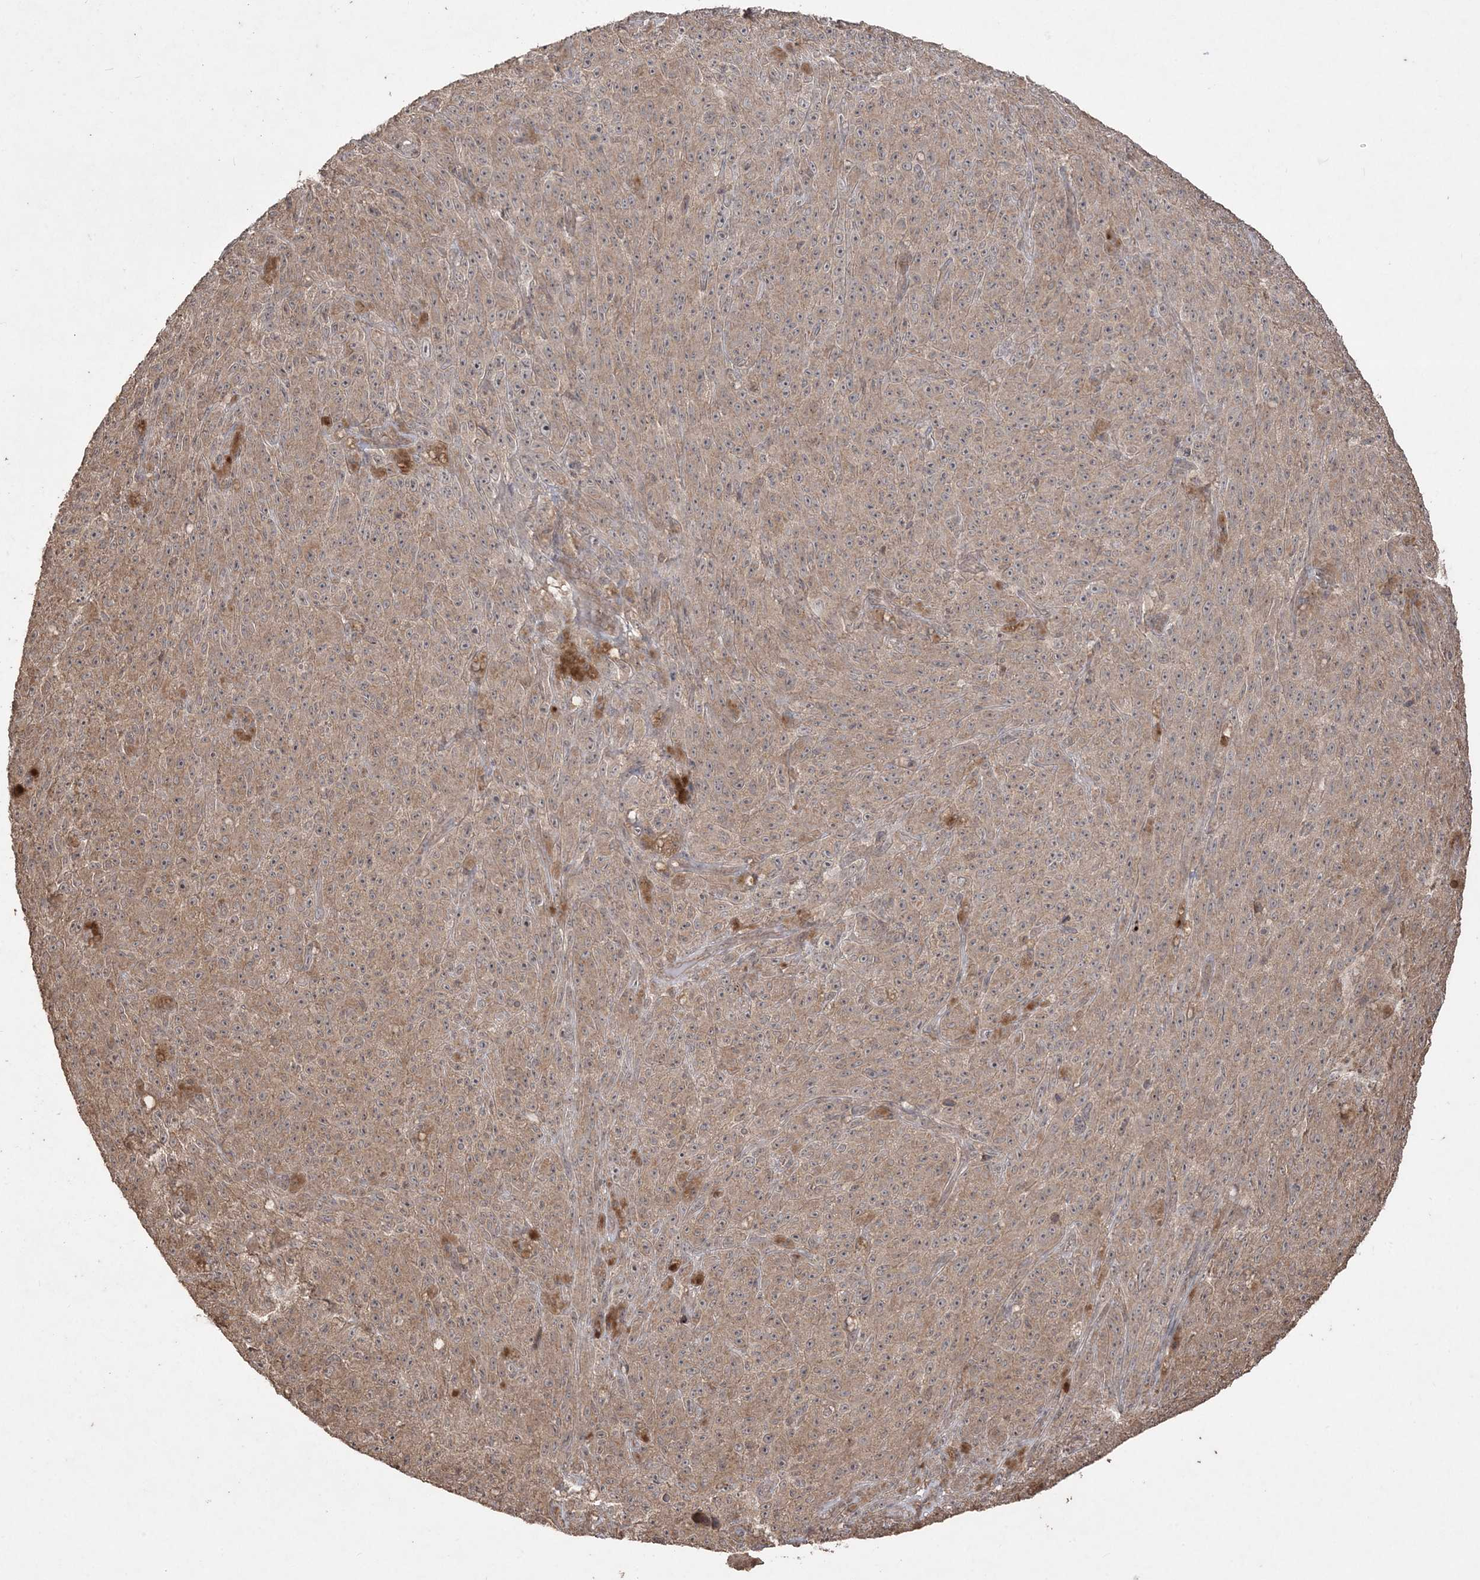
{"staining": {"intensity": "moderate", "quantity": ">75%", "location": "cytoplasmic/membranous"}, "tissue": "melanoma", "cell_type": "Tumor cells", "image_type": "cancer", "snomed": [{"axis": "morphology", "description": "Malignant melanoma, NOS"}, {"axis": "topography", "description": "Skin"}], "caption": "Immunohistochemistry (IHC) photomicrograph of human melanoma stained for a protein (brown), which displays medium levels of moderate cytoplasmic/membranous staining in approximately >75% of tumor cells.", "gene": "EHHADH", "patient": {"sex": "female", "age": 82}}